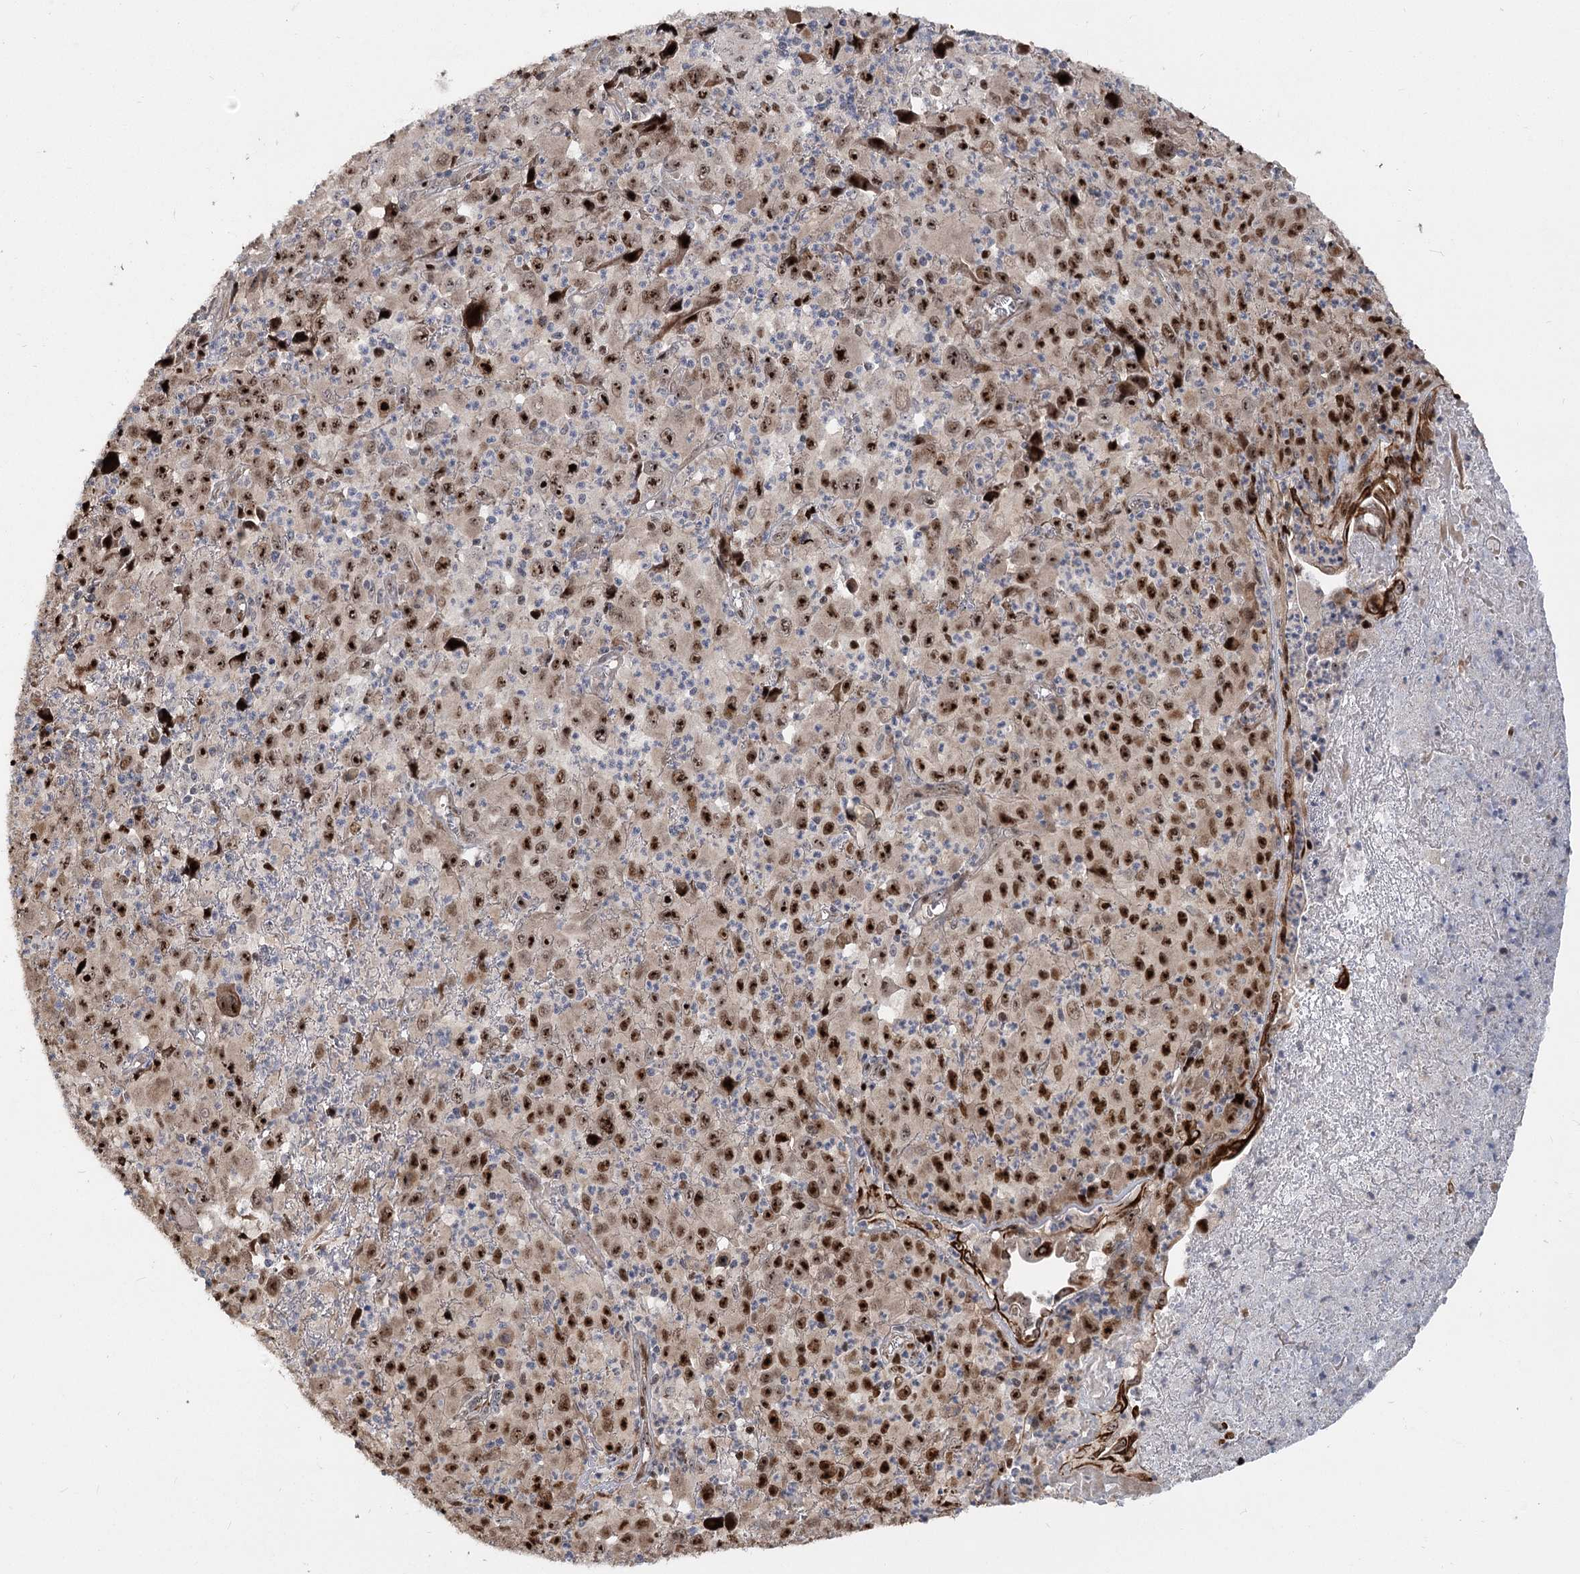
{"staining": {"intensity": "moderate", "quantity": ">75%", "location": "nuclear"}, "tissue": "melanoma", "cell_type": "Tumor cells", "image_type": "cancer", "snomed": [{"axis": "morphology", "description": "Malignant melanoma, Metastatic site"}, {"axis": "topography", "description": "Skin"}], "caption": "Immunohistochemistry (IHC) of human malignant melanoma (metastatic site) exhibits medium levels of moderate nuclear expression in about >75% of tumor cells.", "gene": "PIK3C2A", "patient": {"sex": "female", "age": 56}}